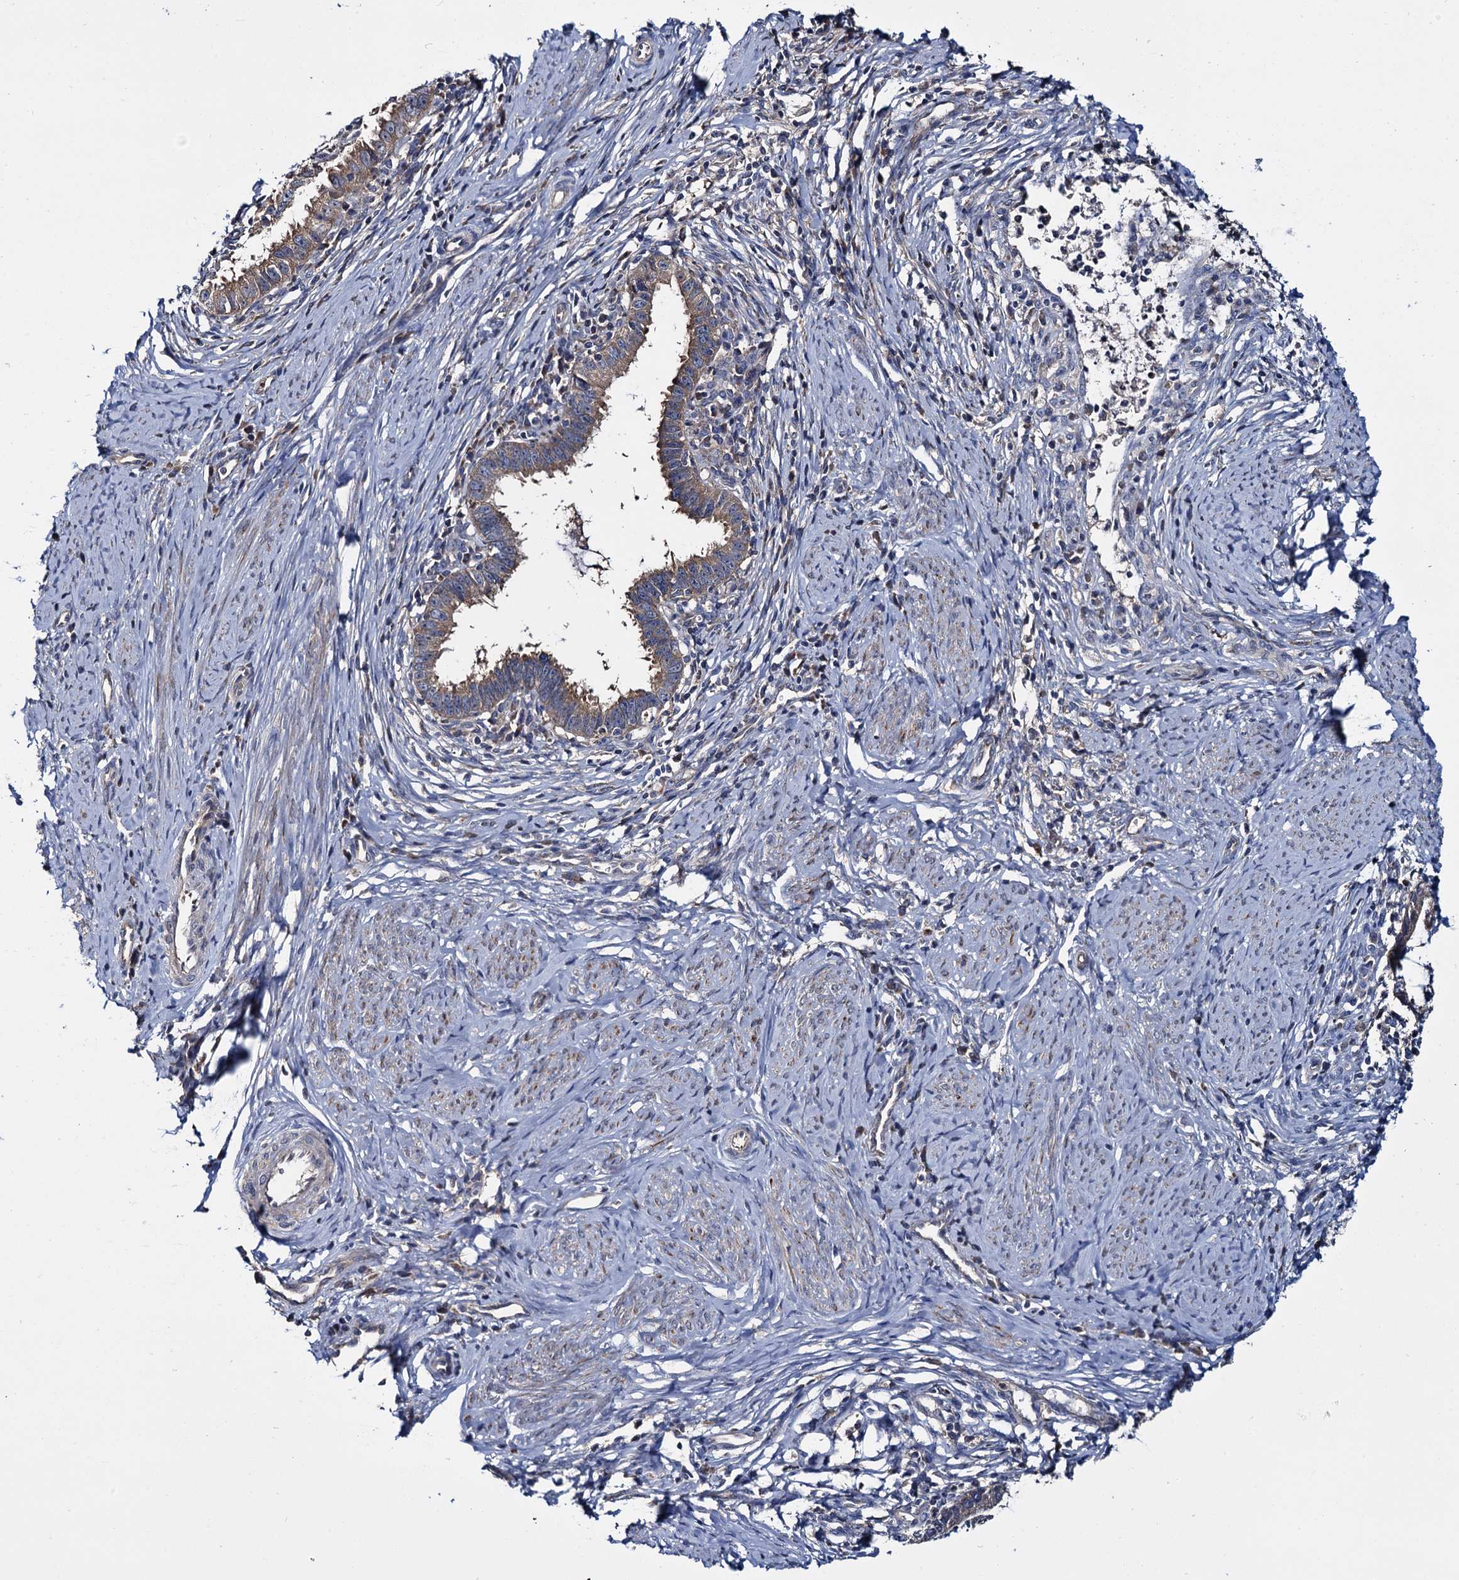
{"staining": {"intensity": "moderate", "quantity": ">75%", "location": "cytoplasmic/membranous"}, "tissue": "cervical cancer", "cell_type": "Tumor cells", "image_type": "cancer", "snomed": [{"axis": "morphology", "description": "Adenocarcinoma, NOS"}, {"axis": "topography", "description": "Cervix"}], "caption": "A histopathology image showing moderate cytoplasmic/membranous expression in approximately >75% of tumor cells in adenocarcinoma (cervical), as visualized by brown immunohistochemical staining.", "gene": "CEP192", "patient": {"sex": "female", "age": 36}}